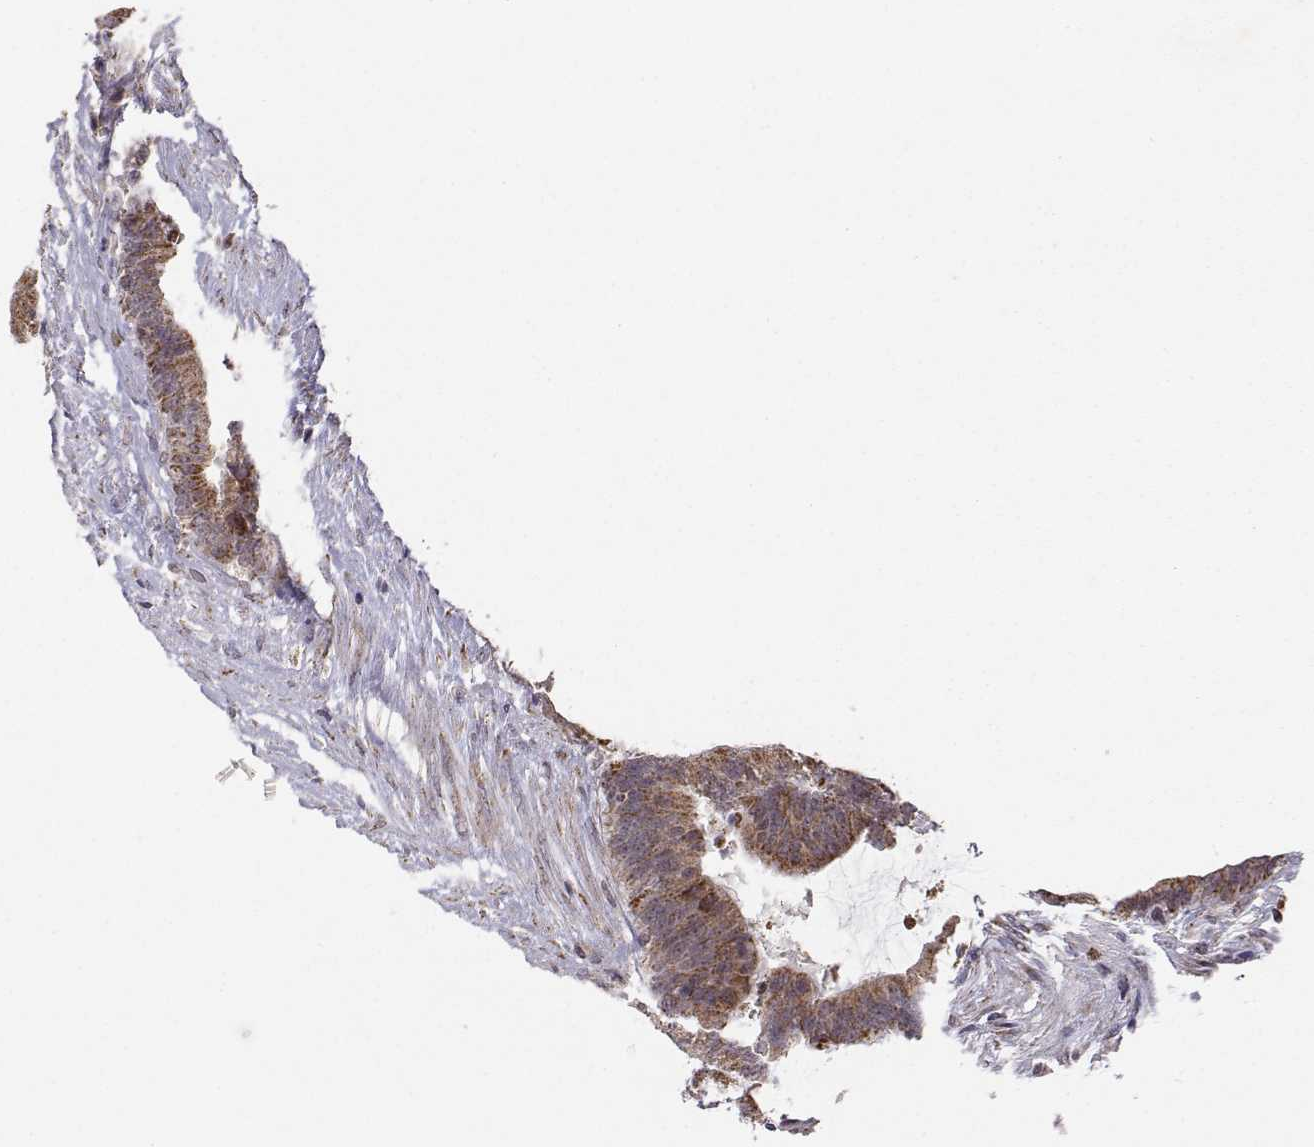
{"staining": {"intensity": "moderate", "quantity": ">75%", "location": "cytoplasmic/membranous"}, "tissue": "colorectal cancer", "cell_type": "Tumor cells", "image_type": "cancer", "snomed": [{"axis": "morphology", "description": "Adenocarcinoma, NOS"}, {"axis": "topography", "description": "Colon"}], "caption": "Tumor cells display moderate cytoplasmic/membranous expression in approximately >75% of cells in colorectal cancer. The staining was performed using DAB to visualize the protein expression in brown, while the nuclei were stained in blue with hematoxylin (Magnification: 20x).", "gene": "EXOG", "patient": {"sex": "female", "age": 43}}